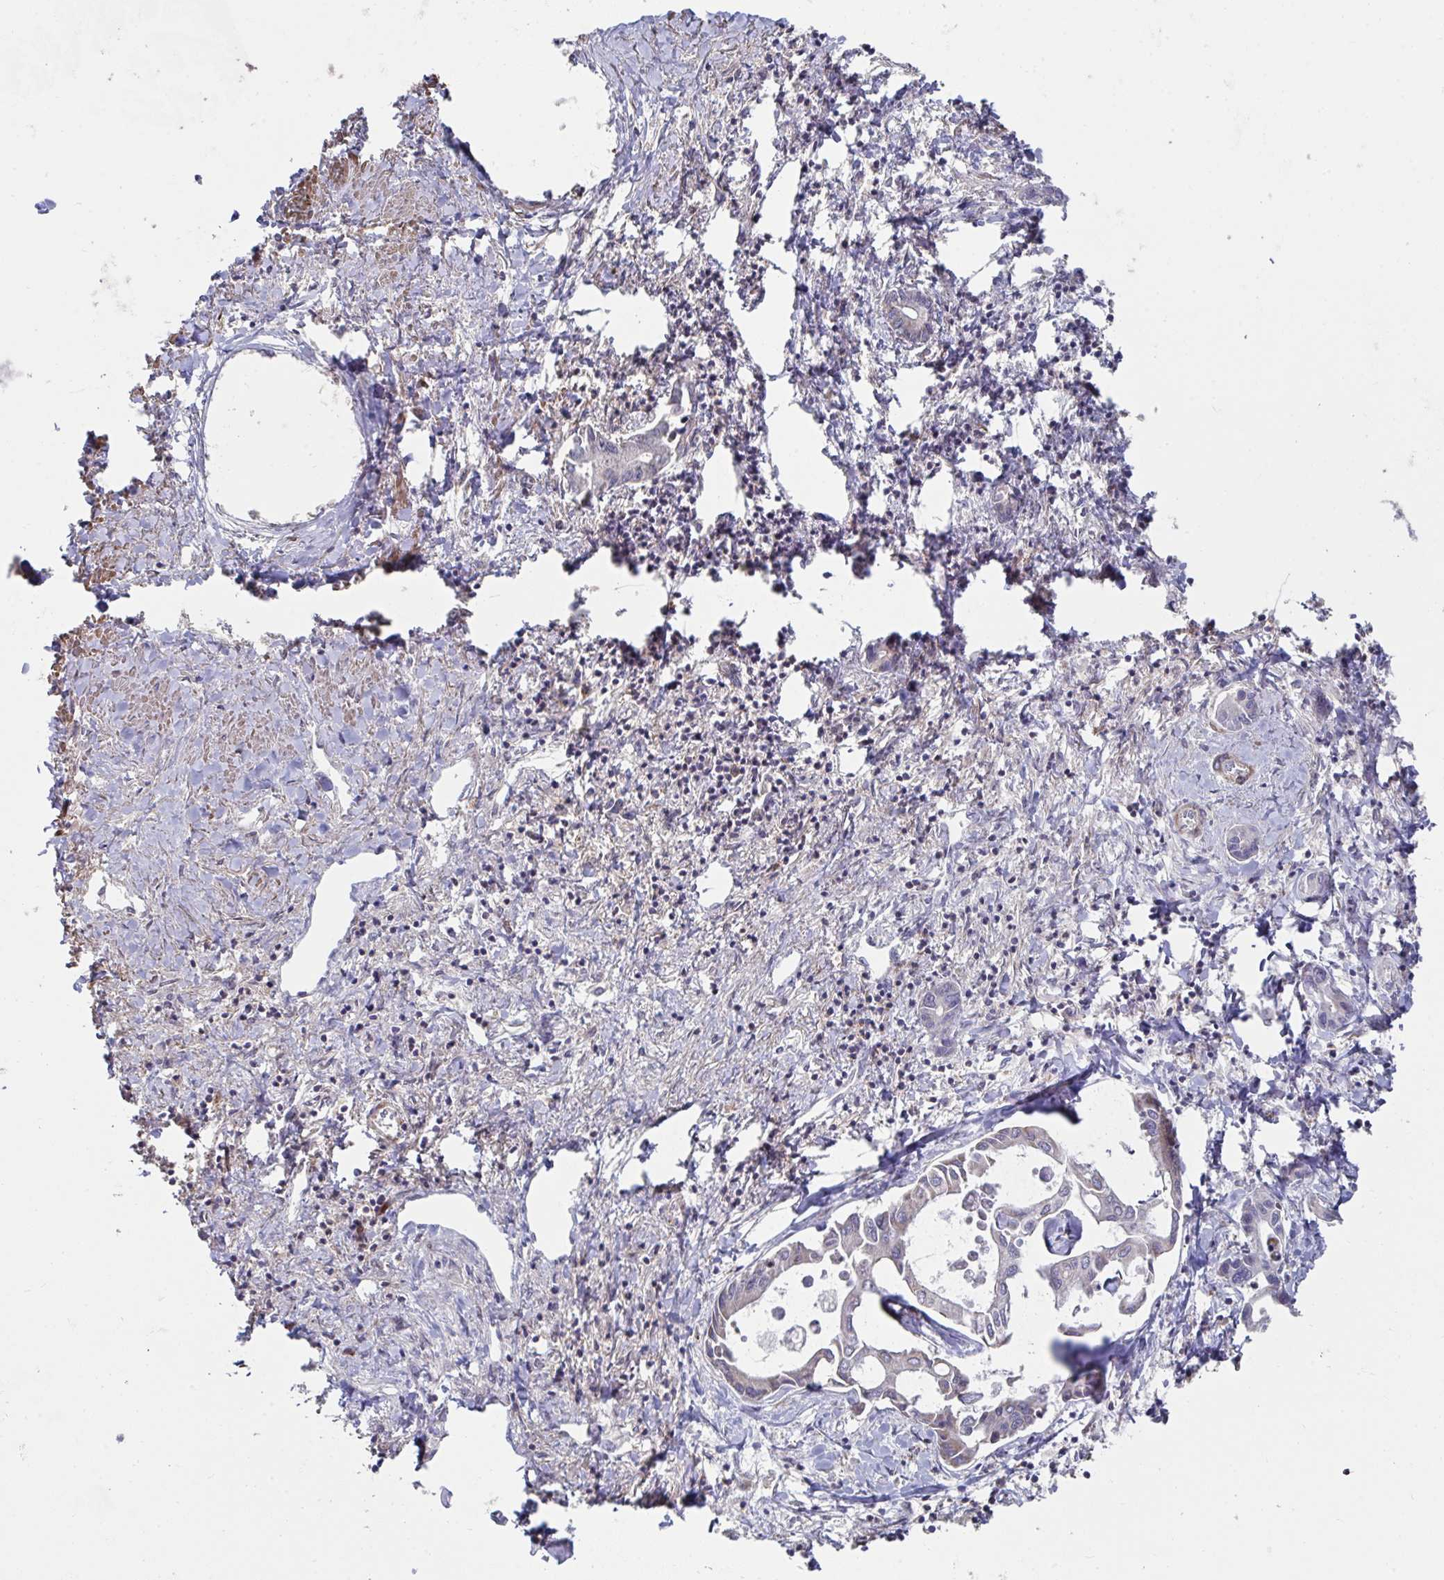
{"staining": {"intensity": "negative", "quantity": "none", "location": "none"}, "tissue": "liver cancer", "cell_type": "Tumor cells", "image_type": "cancer", "snomed": [{"axis": "morphology", "description": "Cholangiocarcinoma"}, {"axis": "topography", "description": "Liver"}], "caption": "Immunohistochemistry (IHC) micrograph of human liver cancer (cholangiocarcinoma) stained for a protein (brown), which reveals no positivity in tumor cells.", "gene": "DZANK1", "patient": {"sex": "male", "age": 66}}